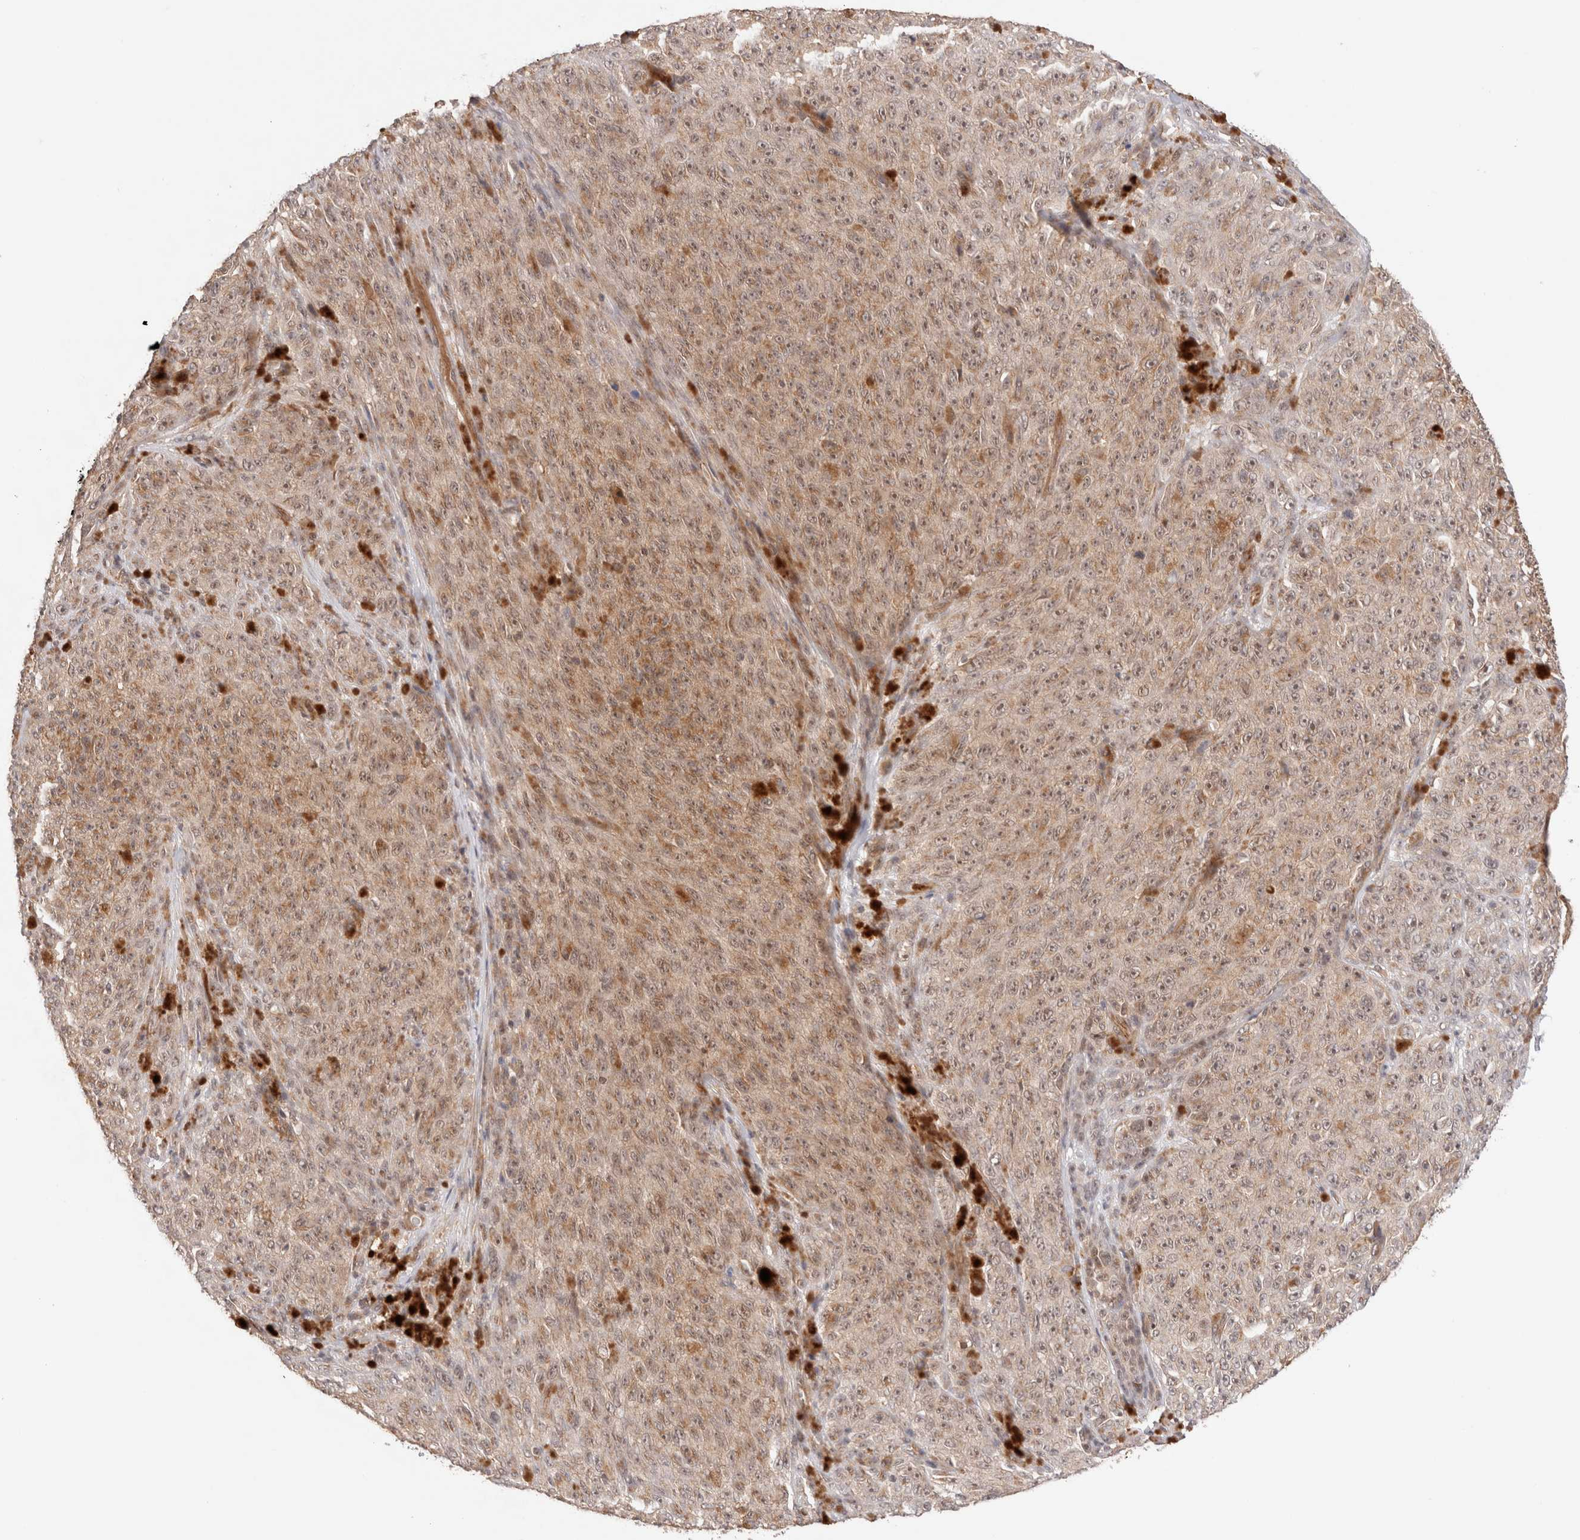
{"staining": {"intensity": "moderate", "quantity": ">75%", "location": "cytoplasmic/membranous,nuclear"}, "tissue": "melanoma", "cell_type": "Tumor cells", "image_type": "cancer", "snomed": [{"axis": "morphology", "description": "Malignant melanoma, NOS"}, {"axis": "topography", "description": "Skin"}], "caption": "Melanoma stained for a protein exhibits moderate cytoplasmic/membranous and nuclear positivity in tumor cells.", "gene": "SIKE1", "patient": {"sex": "female", "age": 82}}